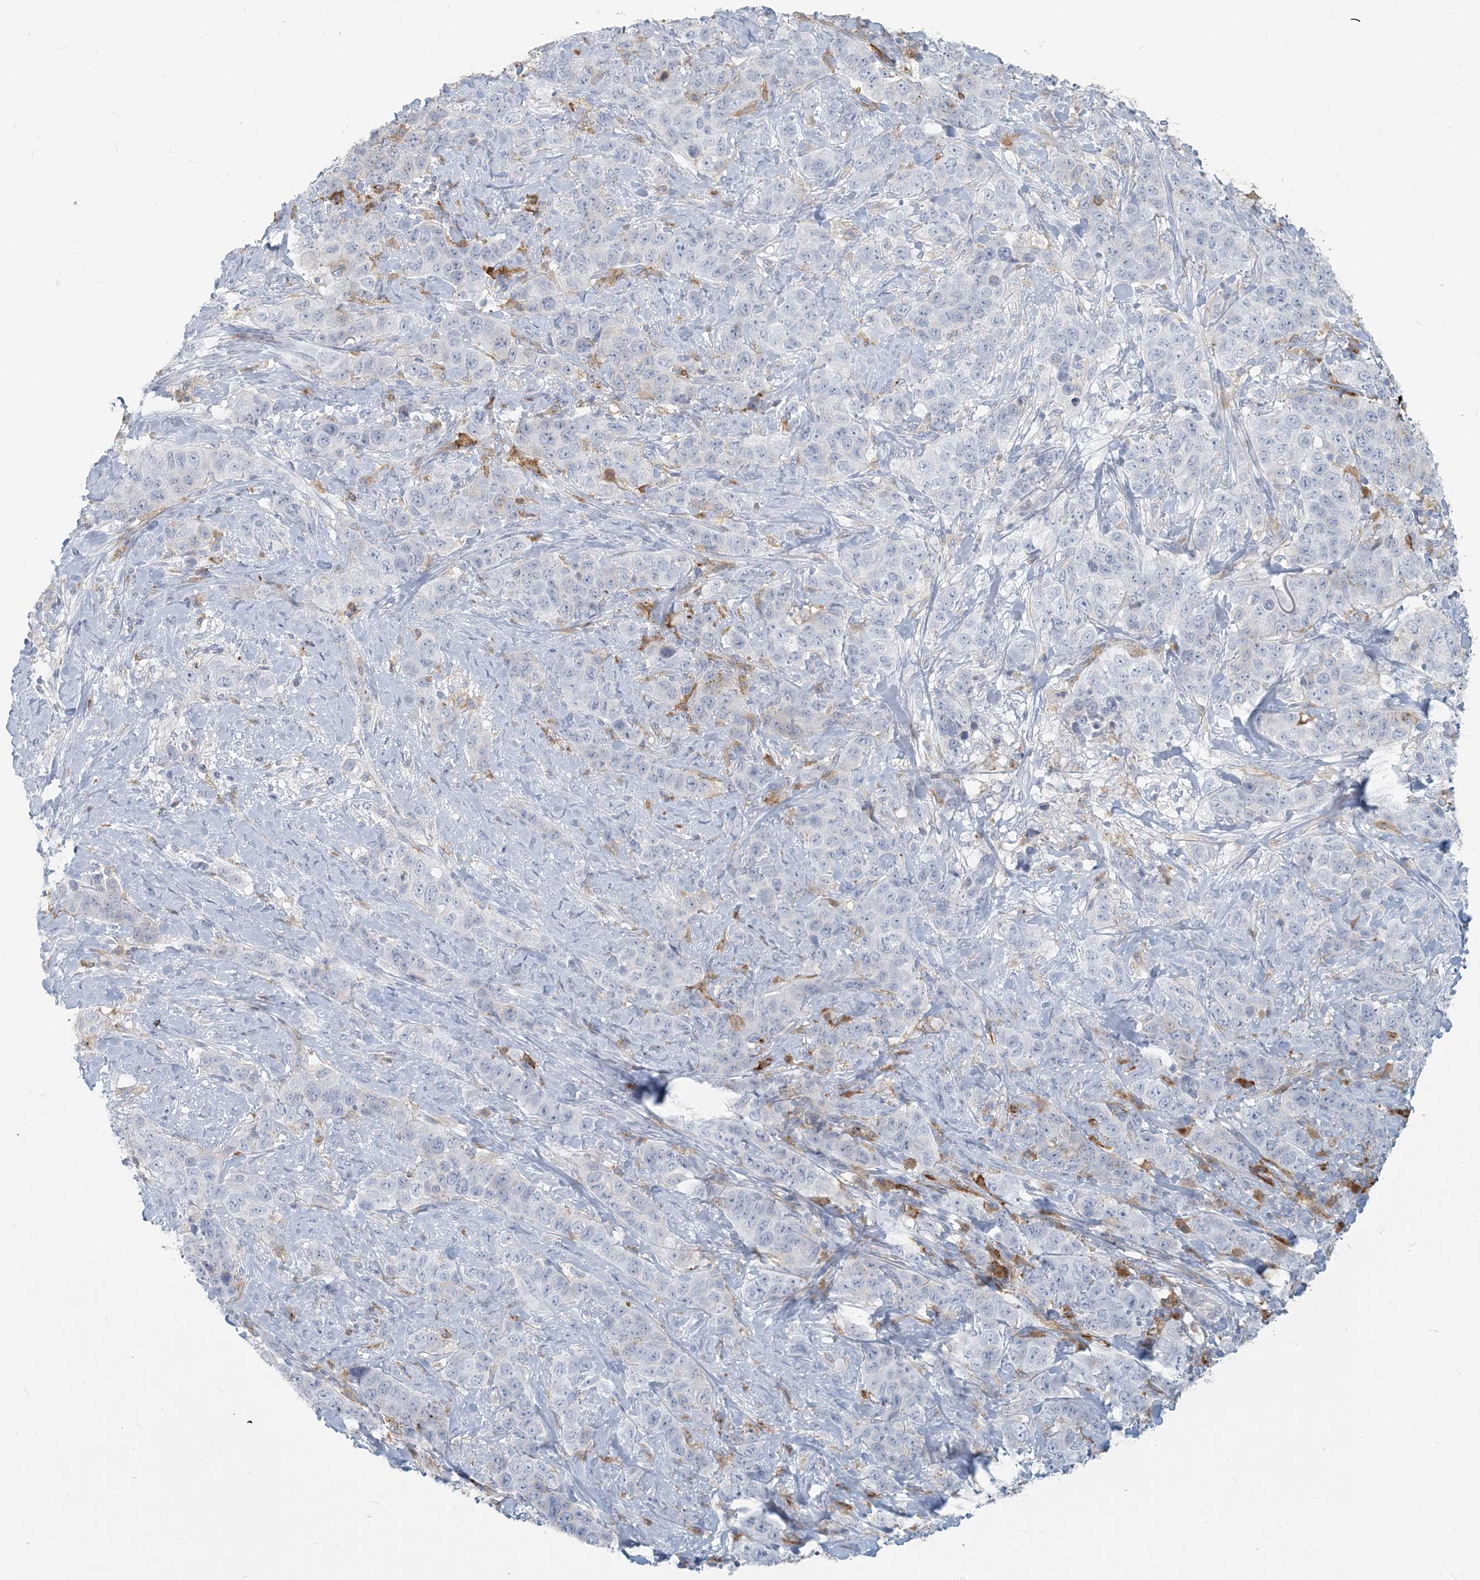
{"staining": {"intensity": "negative", "quantity": "none", "location": "none"}, "tissue": "stomach cancer", "cell_type": "Tumor cells", "image_type": "cancer", "snomed": [{"axis": "morphology", "description": "Adenocarcinoma, NOS"}, {"axis": "topography", "description": "Stomach"}], "caption": "Immunohistochemical staining of stomach cancer shows no significant expression in tumor cells. The staining was performed using DAB to visualize the protein expression in brown, while the nuclei were stained in blue with hematoxylin (Magnification: 20x).", "gene": "HLA-DRB1", "patient": {"sex": "male", "age": 48}}